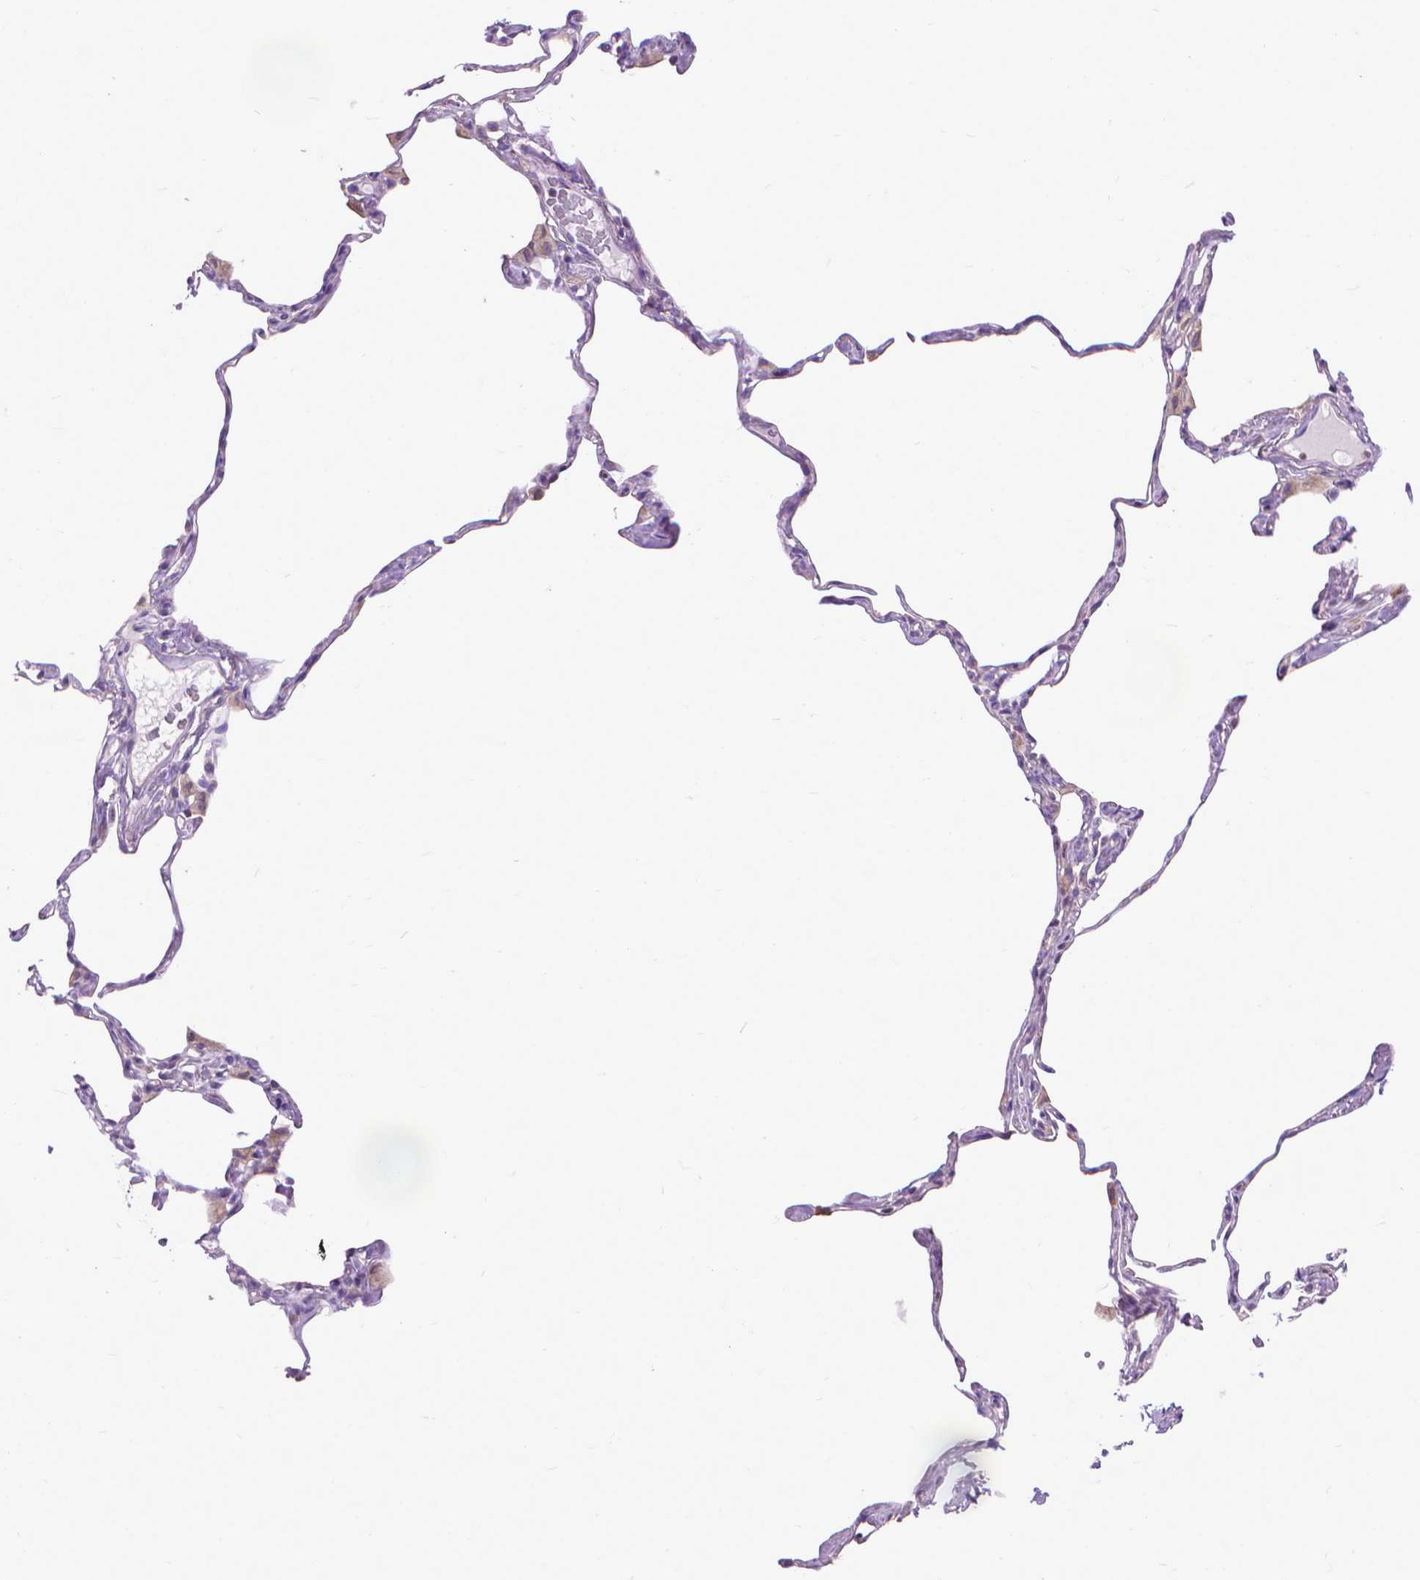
{"staining": {"intensity": "negative", "quantity": "none", "location": "none"}, "tissue": "lung", "cell_type": "Alveolar cells", "image_type": "normal", "snomed": [{"axis": "morphology", "description": "Normal tissue, NOS"}, {"axis": "topography", "description": "Lung"}], "caption": "This is an immunohistochemistry (IHC) histopathology image of unremarkable human lung. There is no positivity in alveolar cells.", "gene": "SYN1", "patient": {"sex": "male", "age": 65}}